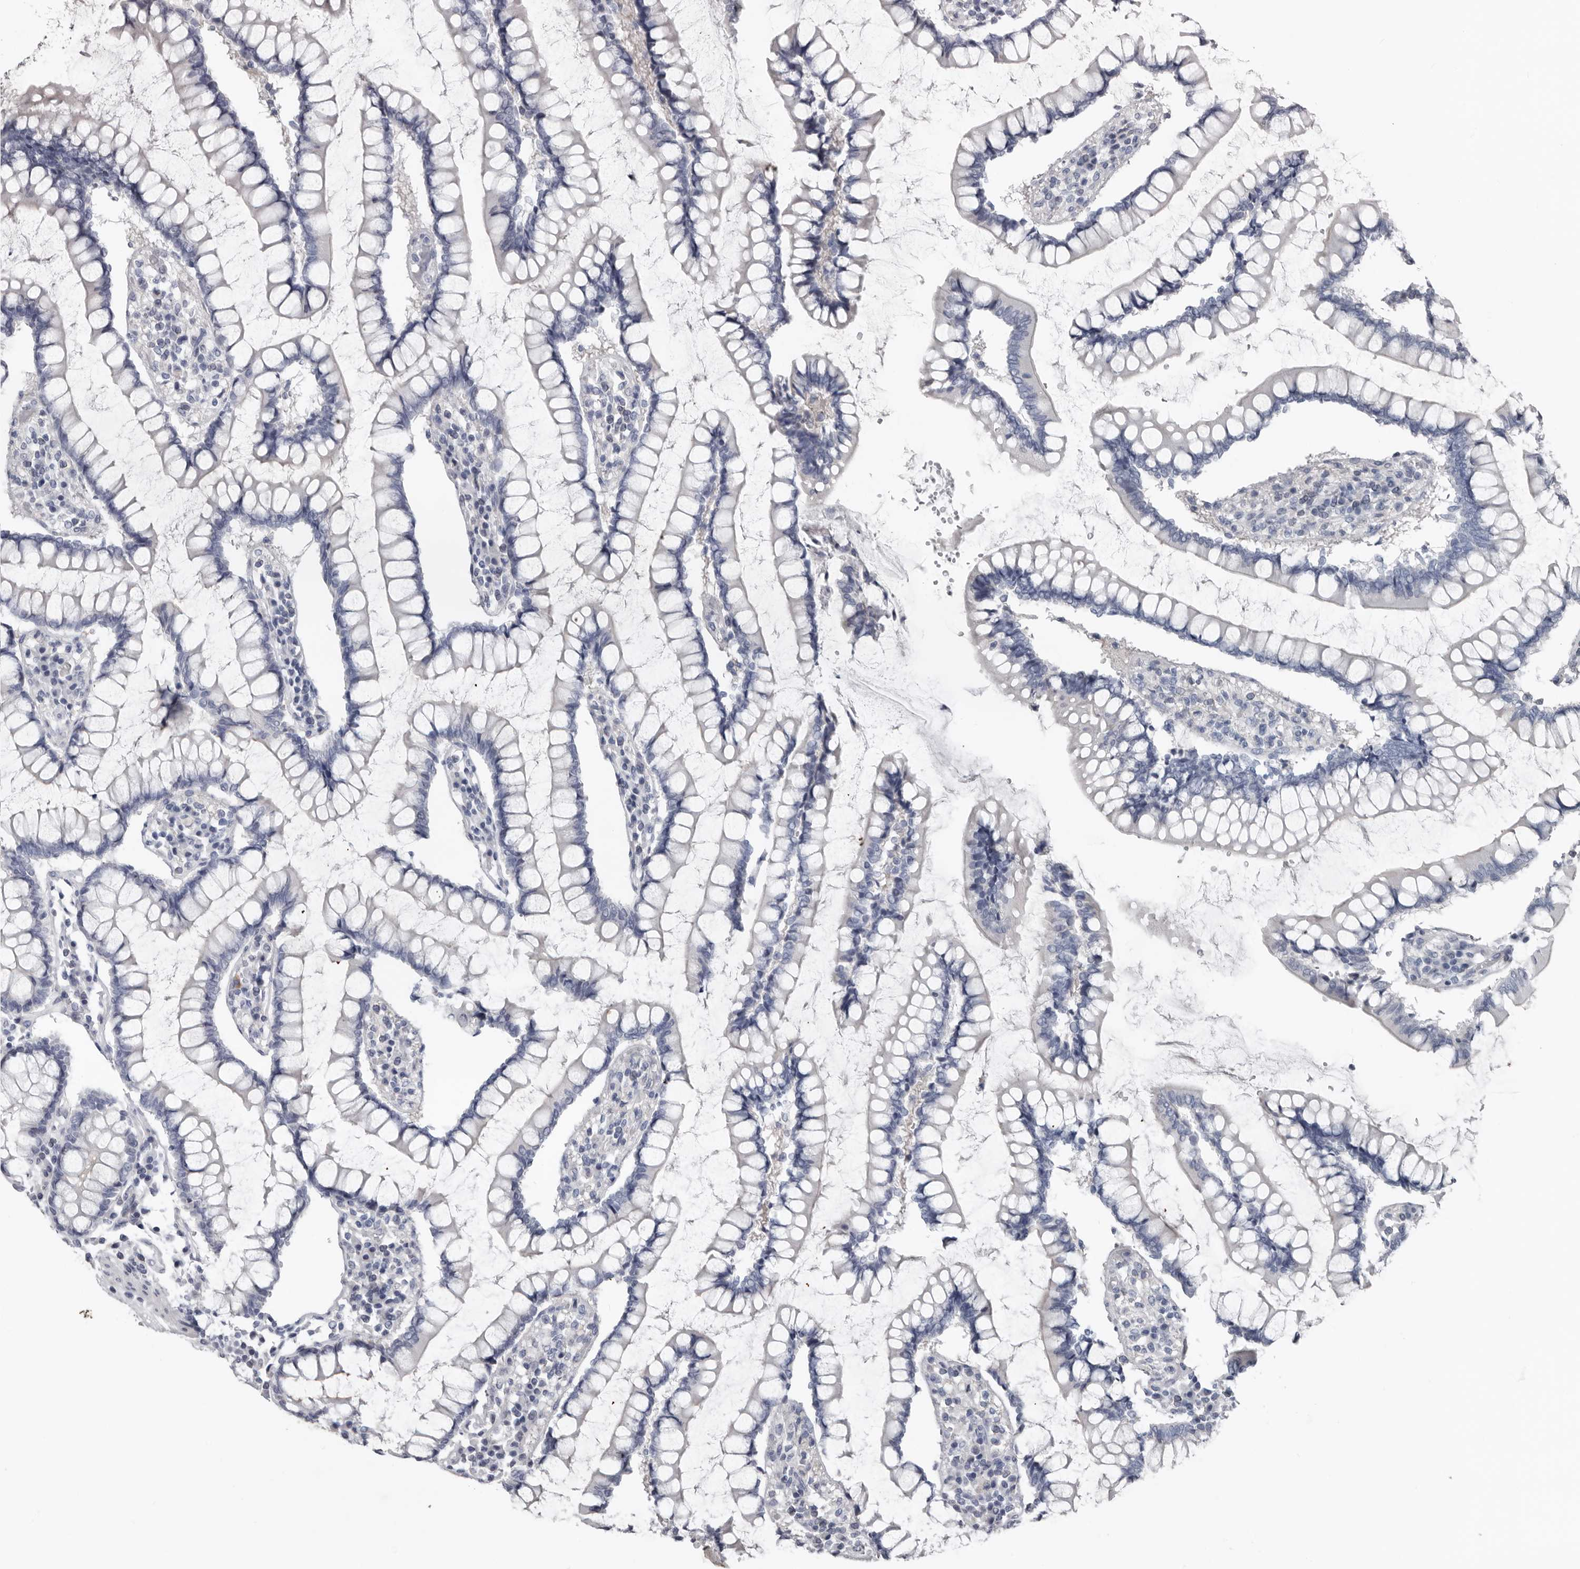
{"staining": {"intensity": "negative", "quantity": "none", "location": "none"}, "tissue": "colon", "cell_type": "Endothelial cells", "image_type": "normal", "snomed": [{"axis": "morphology", "description": "Normal tissue, NOS"}, {"axis": "topography", "description": "Colon"}], "caption": "Image shows no protein staining in endothelial cells of unremarkable colon.", "gene": "FABP7", "patient": {"sex": "female", "age": 79}}